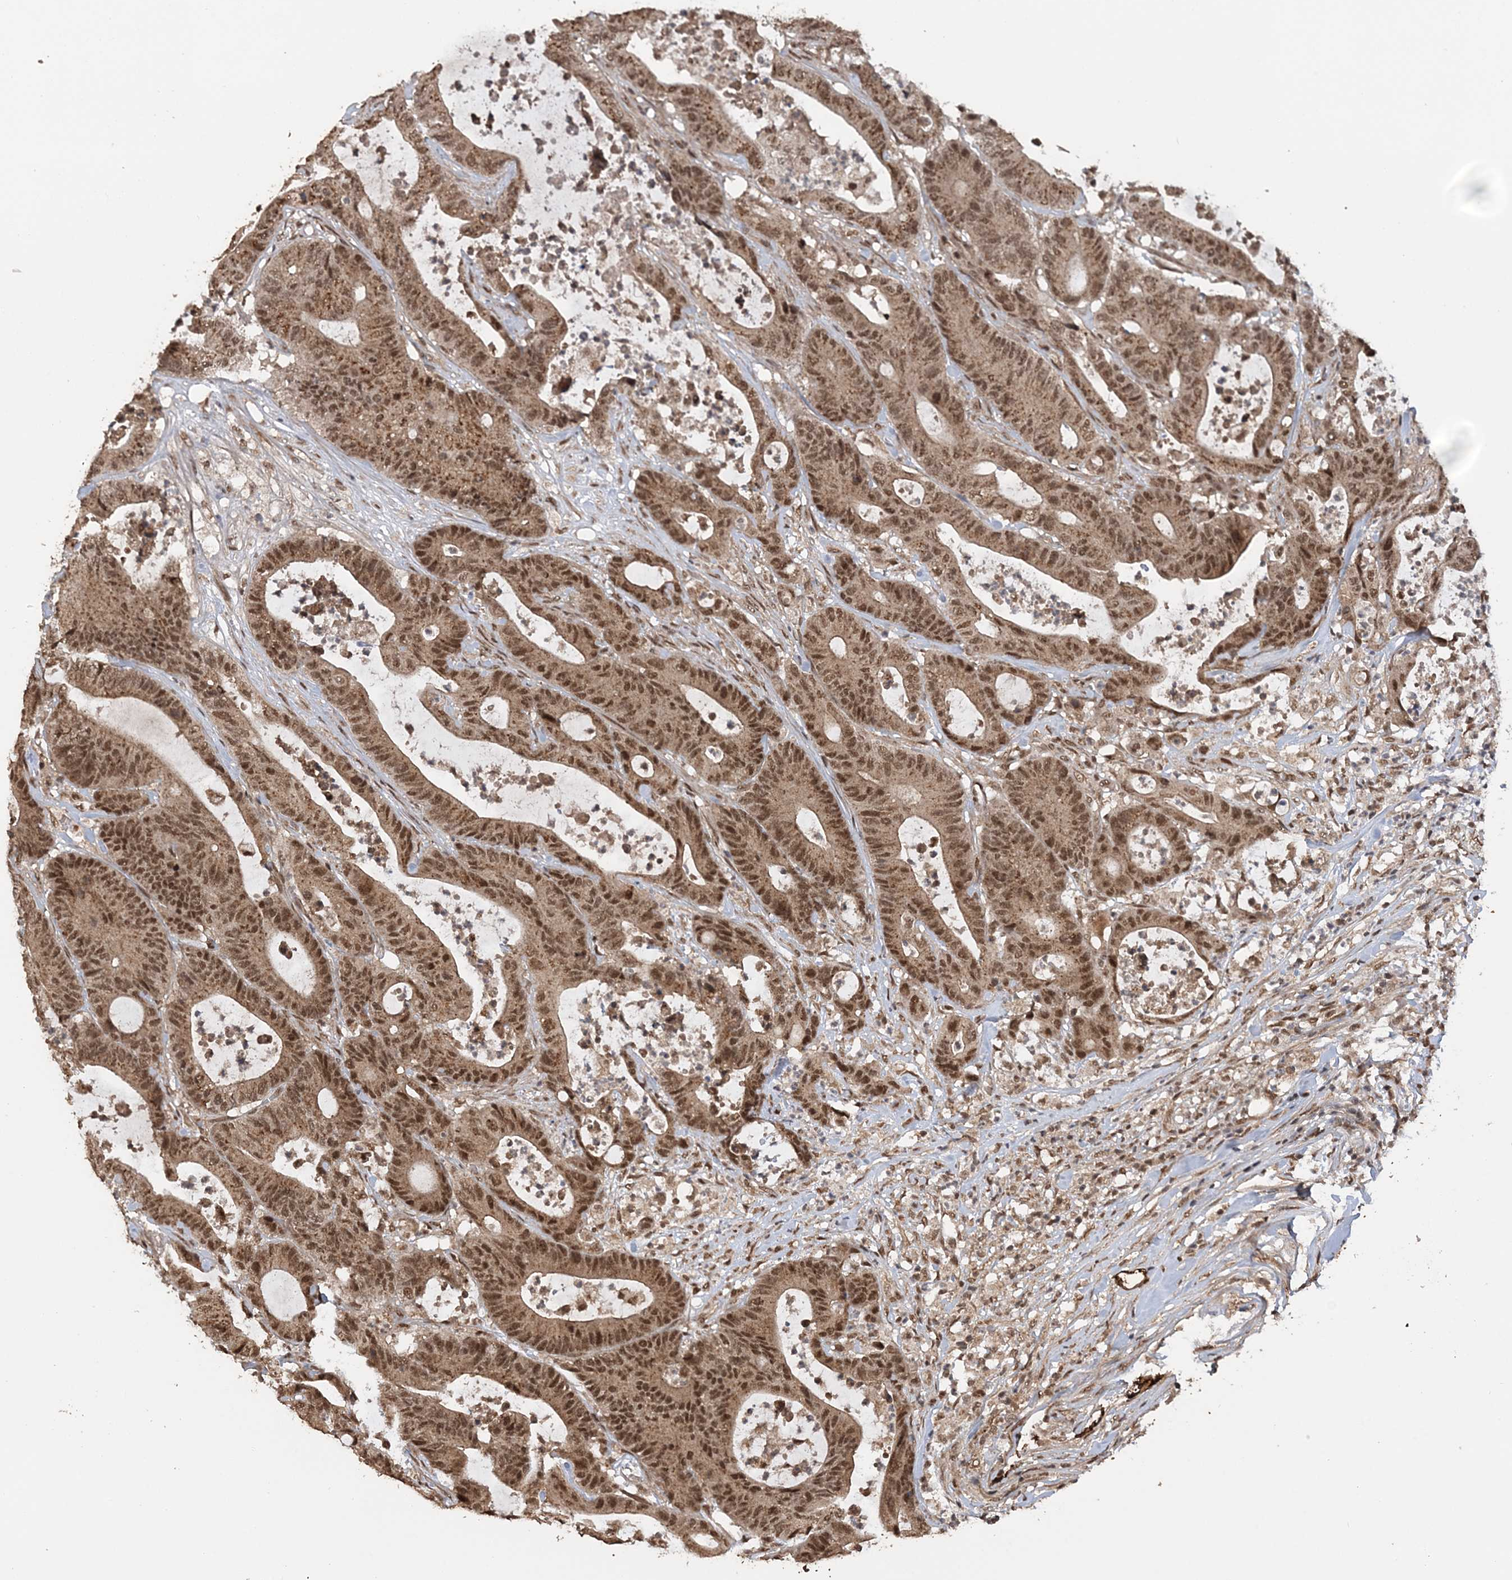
{"staining": {"intensity": "moderate", "quantity": ">75%", "location": "cytoplasmic/membranous,nuclear"}, "tissue": "colorectal cancer", "cell_type": "Tumor cells", "image_type": "cancer", "snomed": [{"axis": "morphology", "description": "Adenocarcinoma, NOS"}, {"axis": "topography", "description": "Colon"}], "caption": "Human colorectal cancer stained with a protein marker shows moderate staining in tumor cells.", "gene": "TSHZ2", "patient": {"sex": "female", "age": 84}}